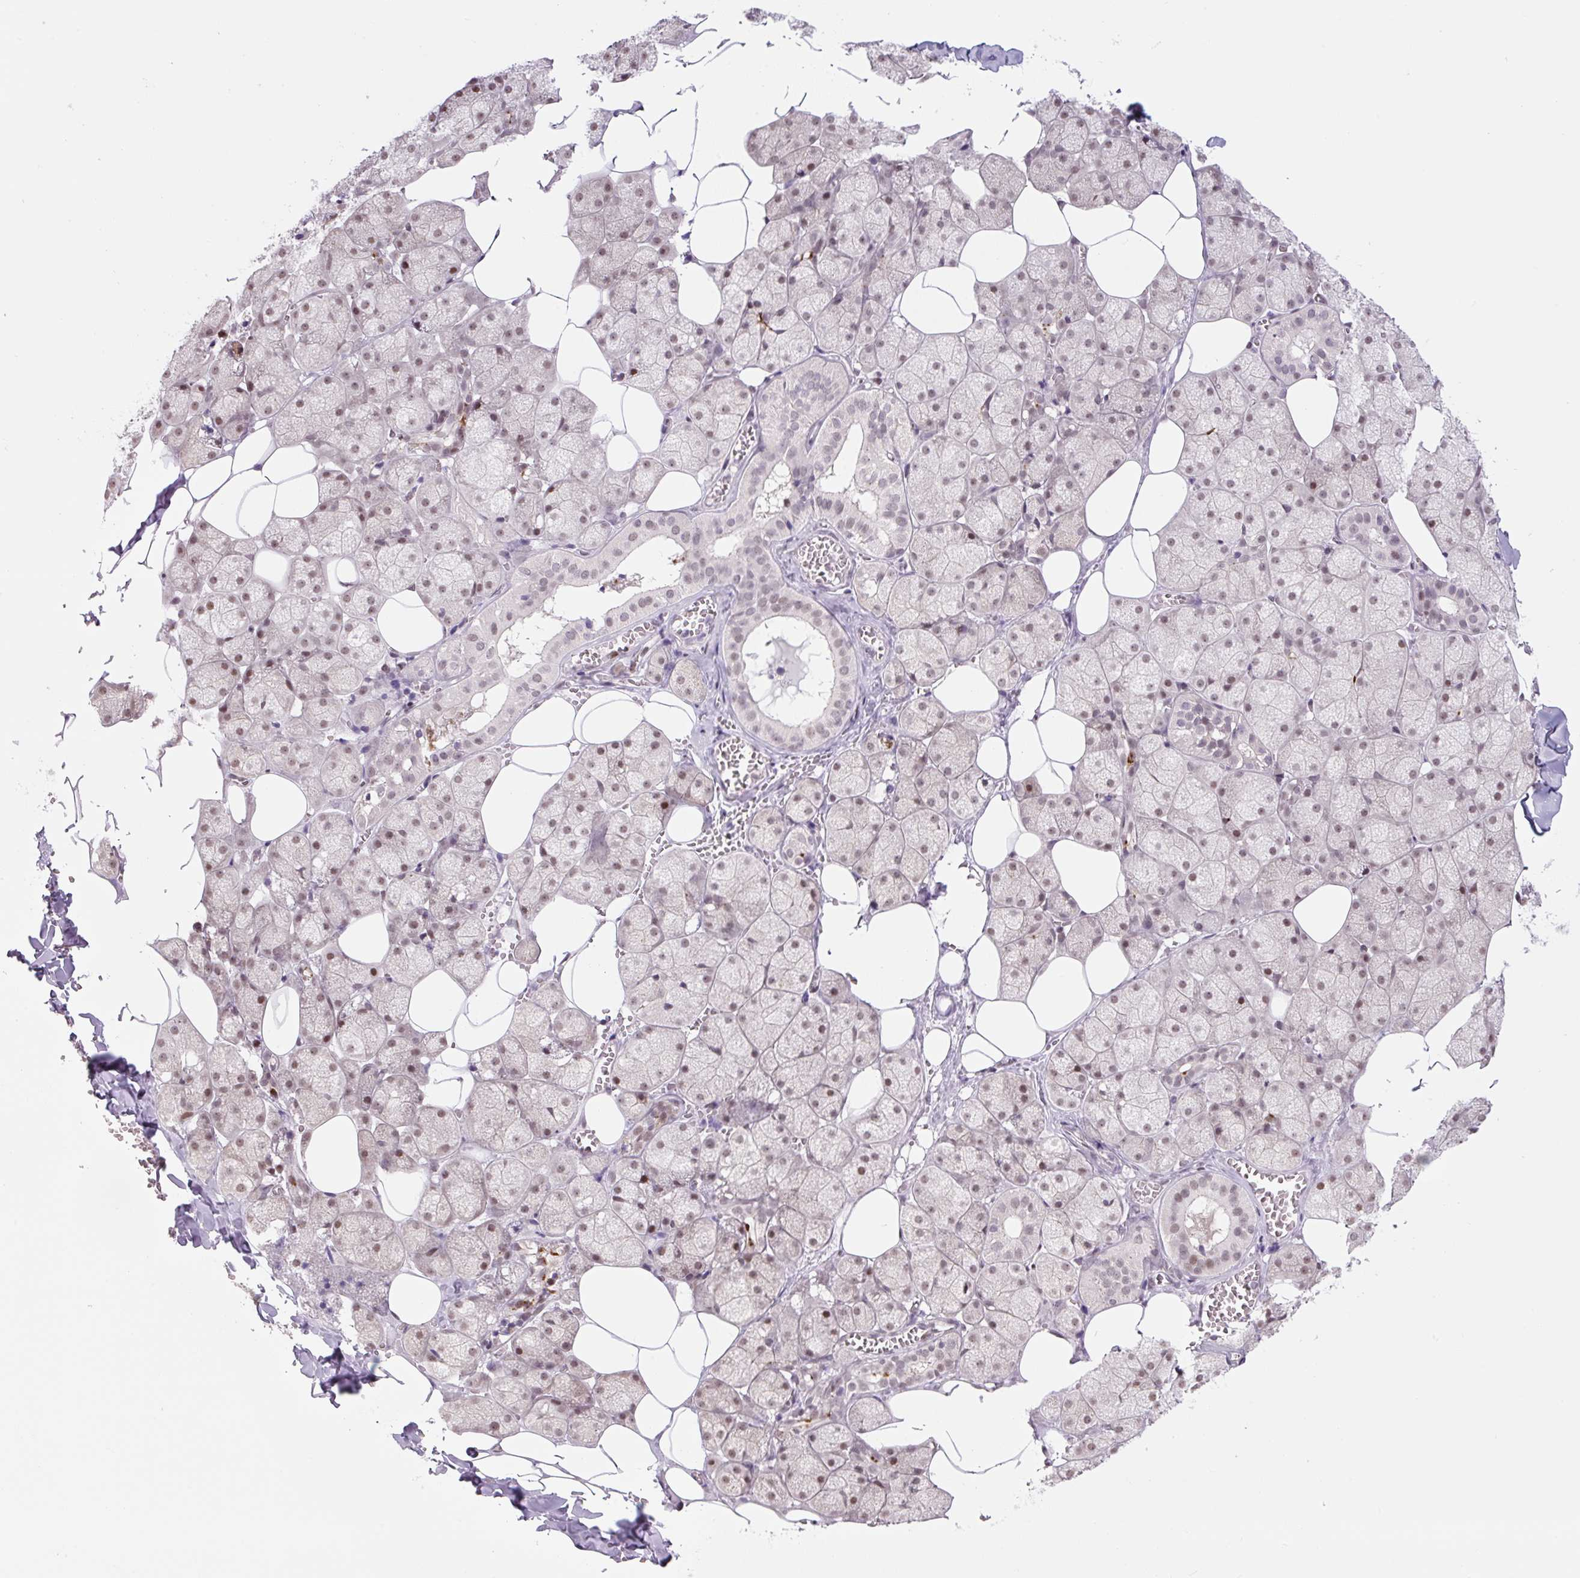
{"staining": {"intensity": "moderate", "quantity": "25%-75%", "location": "nuclear"}, "tissue": "salivary gland", "cell_type": "Glandular cells", "image_type": "normal", "snomed": [{"axis": "morphology", "description": "Normal tissue, NOS"}, {"axis": "topography", "description": "Salivary gland"}, {"axis": "topography", "description": "Peripheral nerve tissue"}], "caption": "Protein expression analysis of unremarkable salivary gland shows moderate nuclear positivity in approximately 25%-75% of glandular cells.", "gene": "TCFL5", "patient": {"sex": "male", "age": 38}}